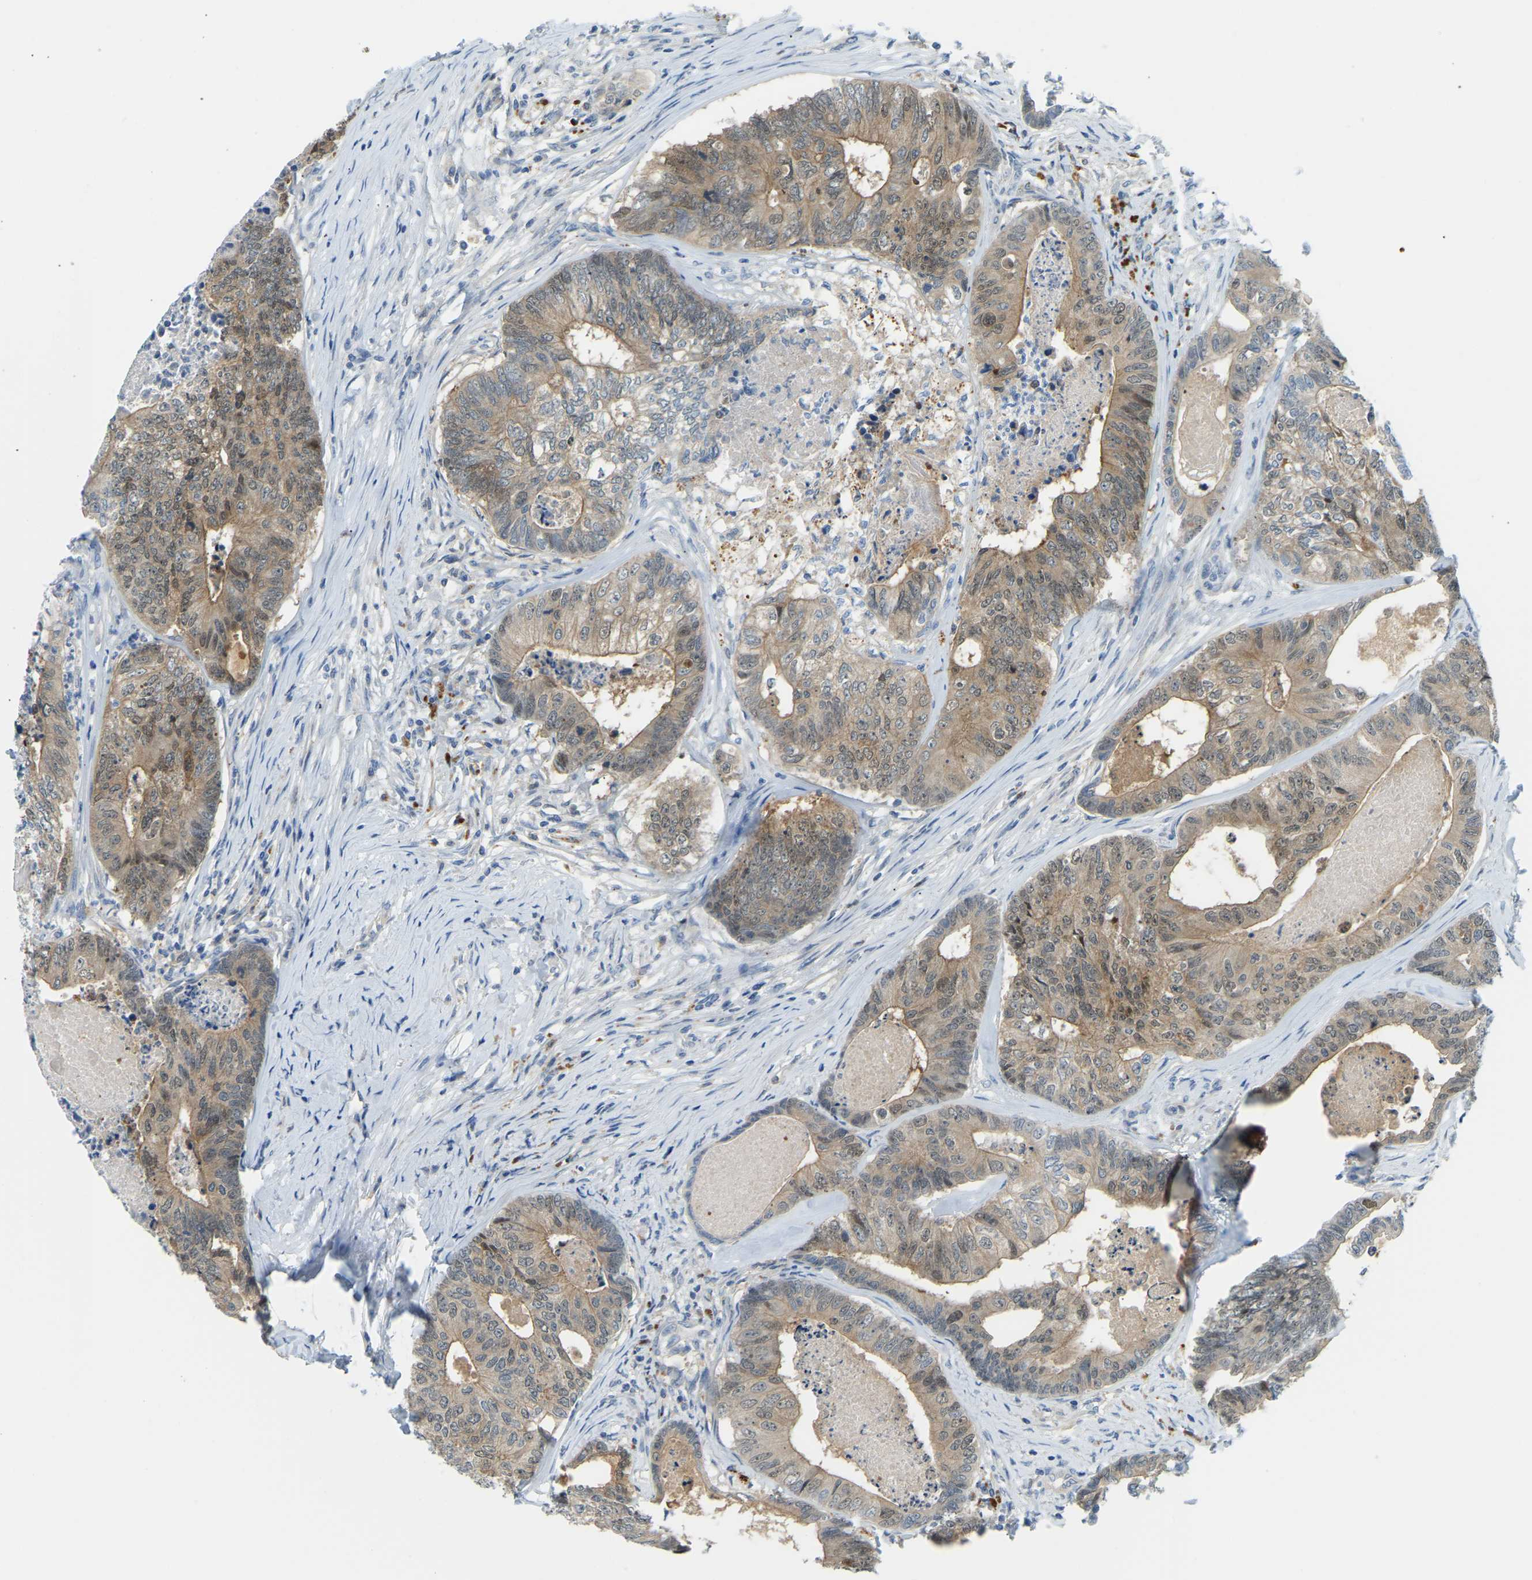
{"staining": {"intensity": "moderate", "quantity": ">75%", "location": "cytoplasmic/membranous"}, "tissue": "colorectal cancer", "cell_type": "Tumor cells", "image_type": "cancer", "snomed": [{"axis": "morphology", "description": "Adenocarcinoma, NOS"}, {"axis": "topography", "description": "Colon"}], "caption": "Adenocarcinoma (colorectal) stained with a brown dye exhibits moderate cytoplasmic/membranous positive staining in approximately >75% of tumor cells.", "gene": "NME8", "patient": {"sex": "female", "age": 67}}